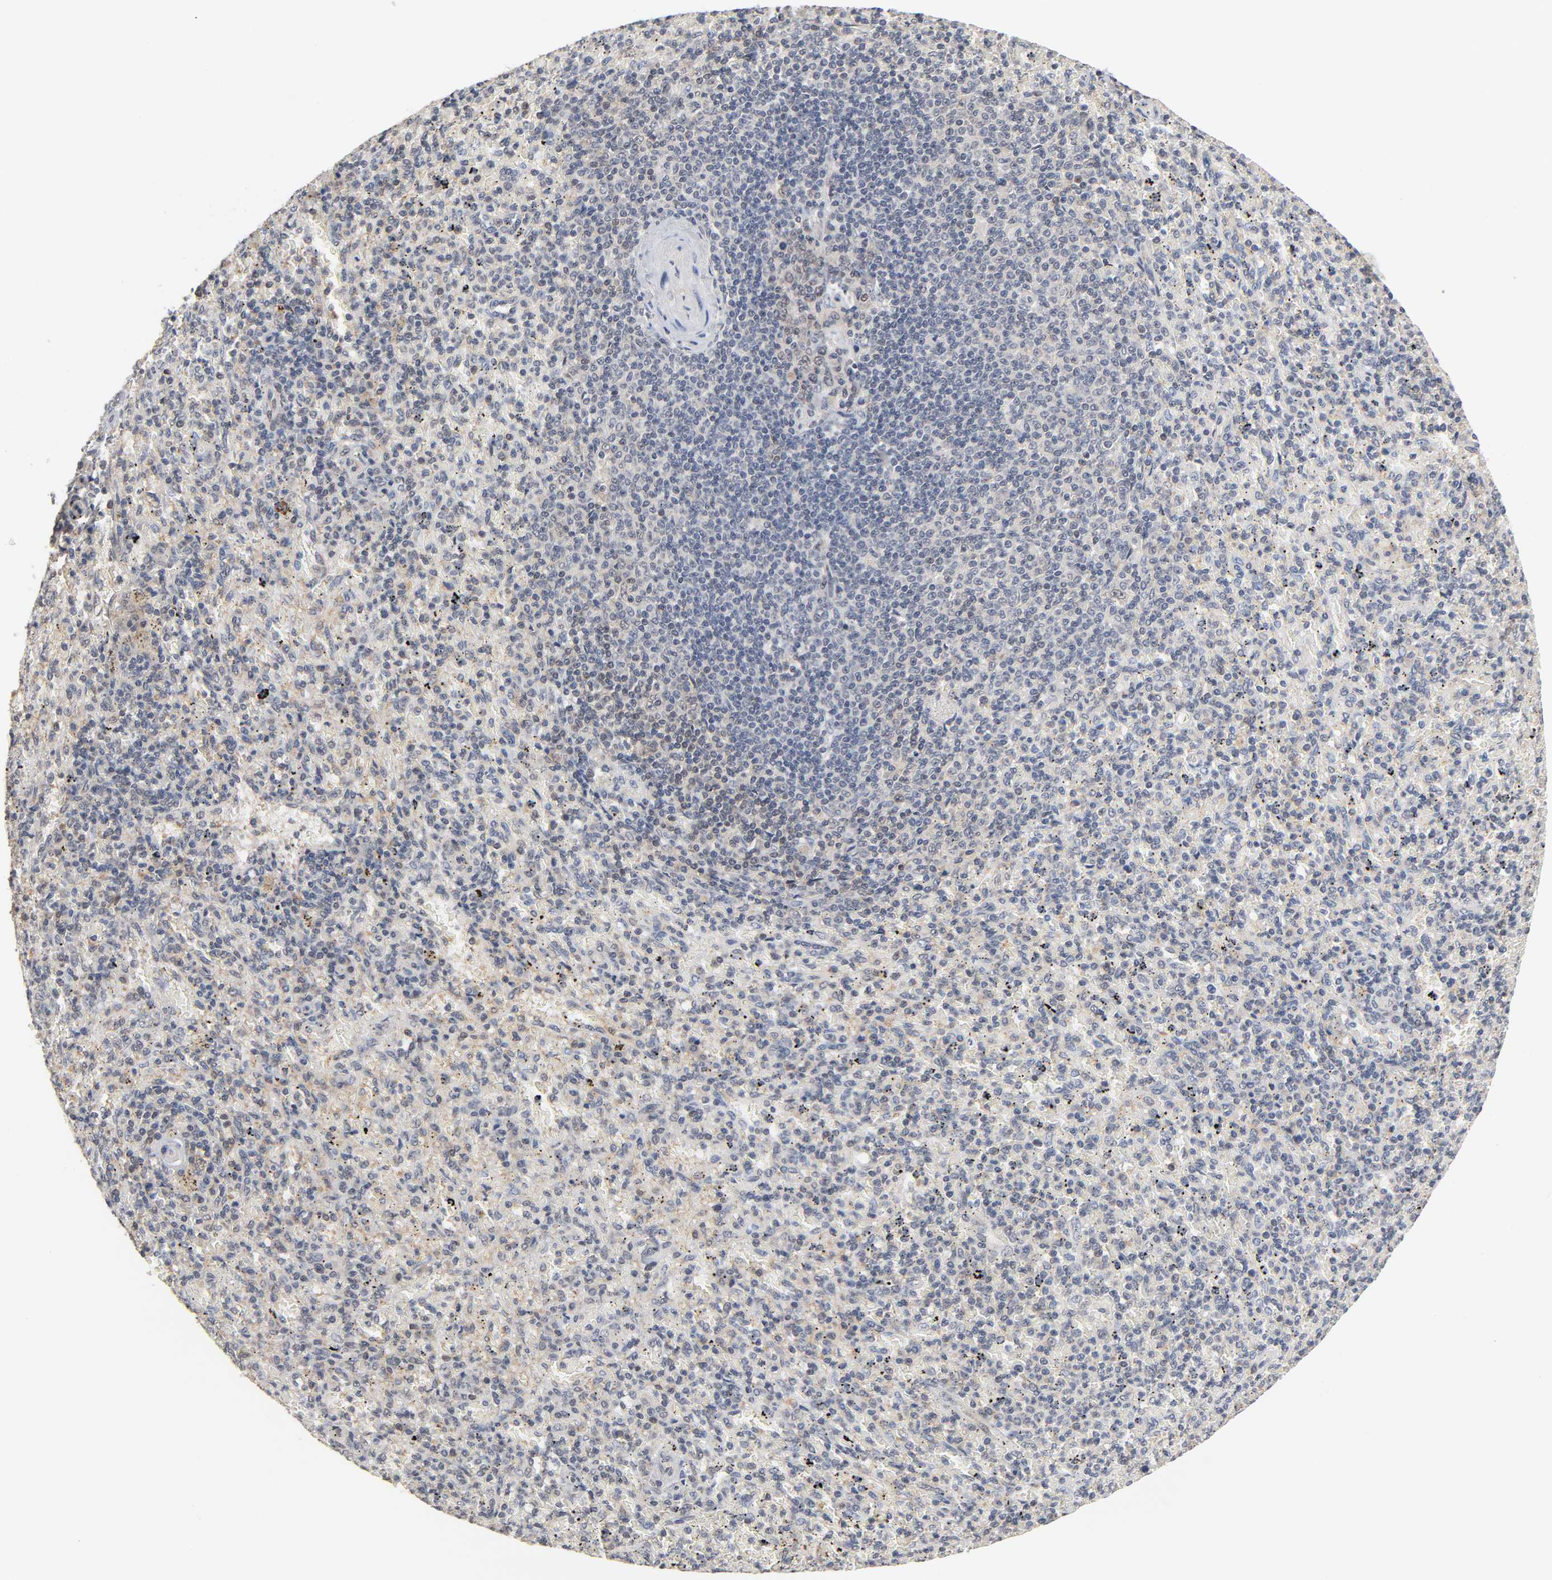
{"staining": {"intensity": "weak", "quantity": "<25%", "location": "nuclear"}, "tissue": "spleen", "cell_type": "Cells in red pulp", "image_type": "normal", "snomed": [{"axis": "morphology", "description": "Normal tissue, NOS"}, {"axis": "topography", "description": "Spleen"}], "caption": "An immunohistochemistry image of benign spleen is shown. There is no staining in cells in red pulp of spleen.", "gene": "HTR1E", "patient": {"sex": "female", "age": 43}}